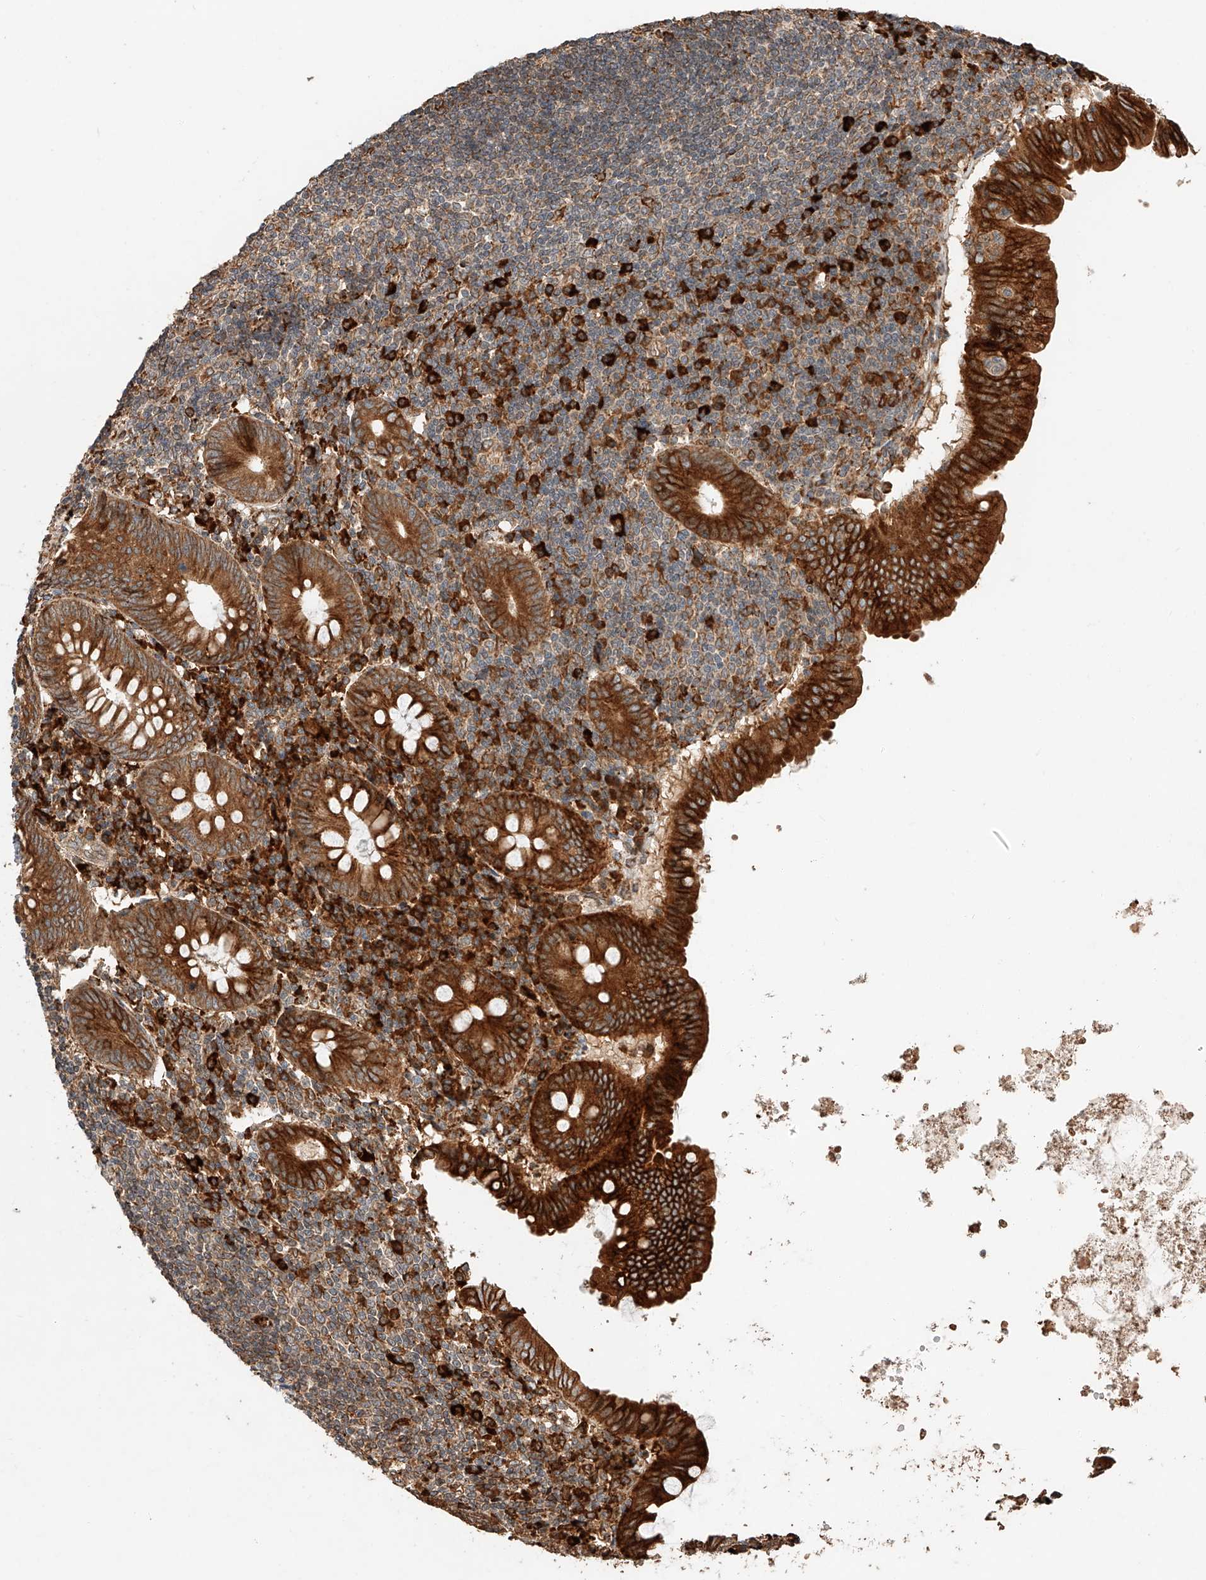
{"staining": {"intensity": "strong", "quantity": ">75%", "location": "cytoplasmic/membranous"}, "tissue": "appendix", "cell_type": "Glandular cells", "image_type": "normal", "snomed": [{"axis": "morphology", "description": "Normal tissue, NOS"}, {"axis": "topography", "description": "Appendix"}], "caption": "This micrograph demonstrates normal appendix stained with IHC to label a protein in brown. The cytoplasmic/membranous of glandular cells show strong positivity for the protein. Nuclei are counter-stained blue.", "gene": "ZNF84", "patient": {"sex": "female", "age": 54}}